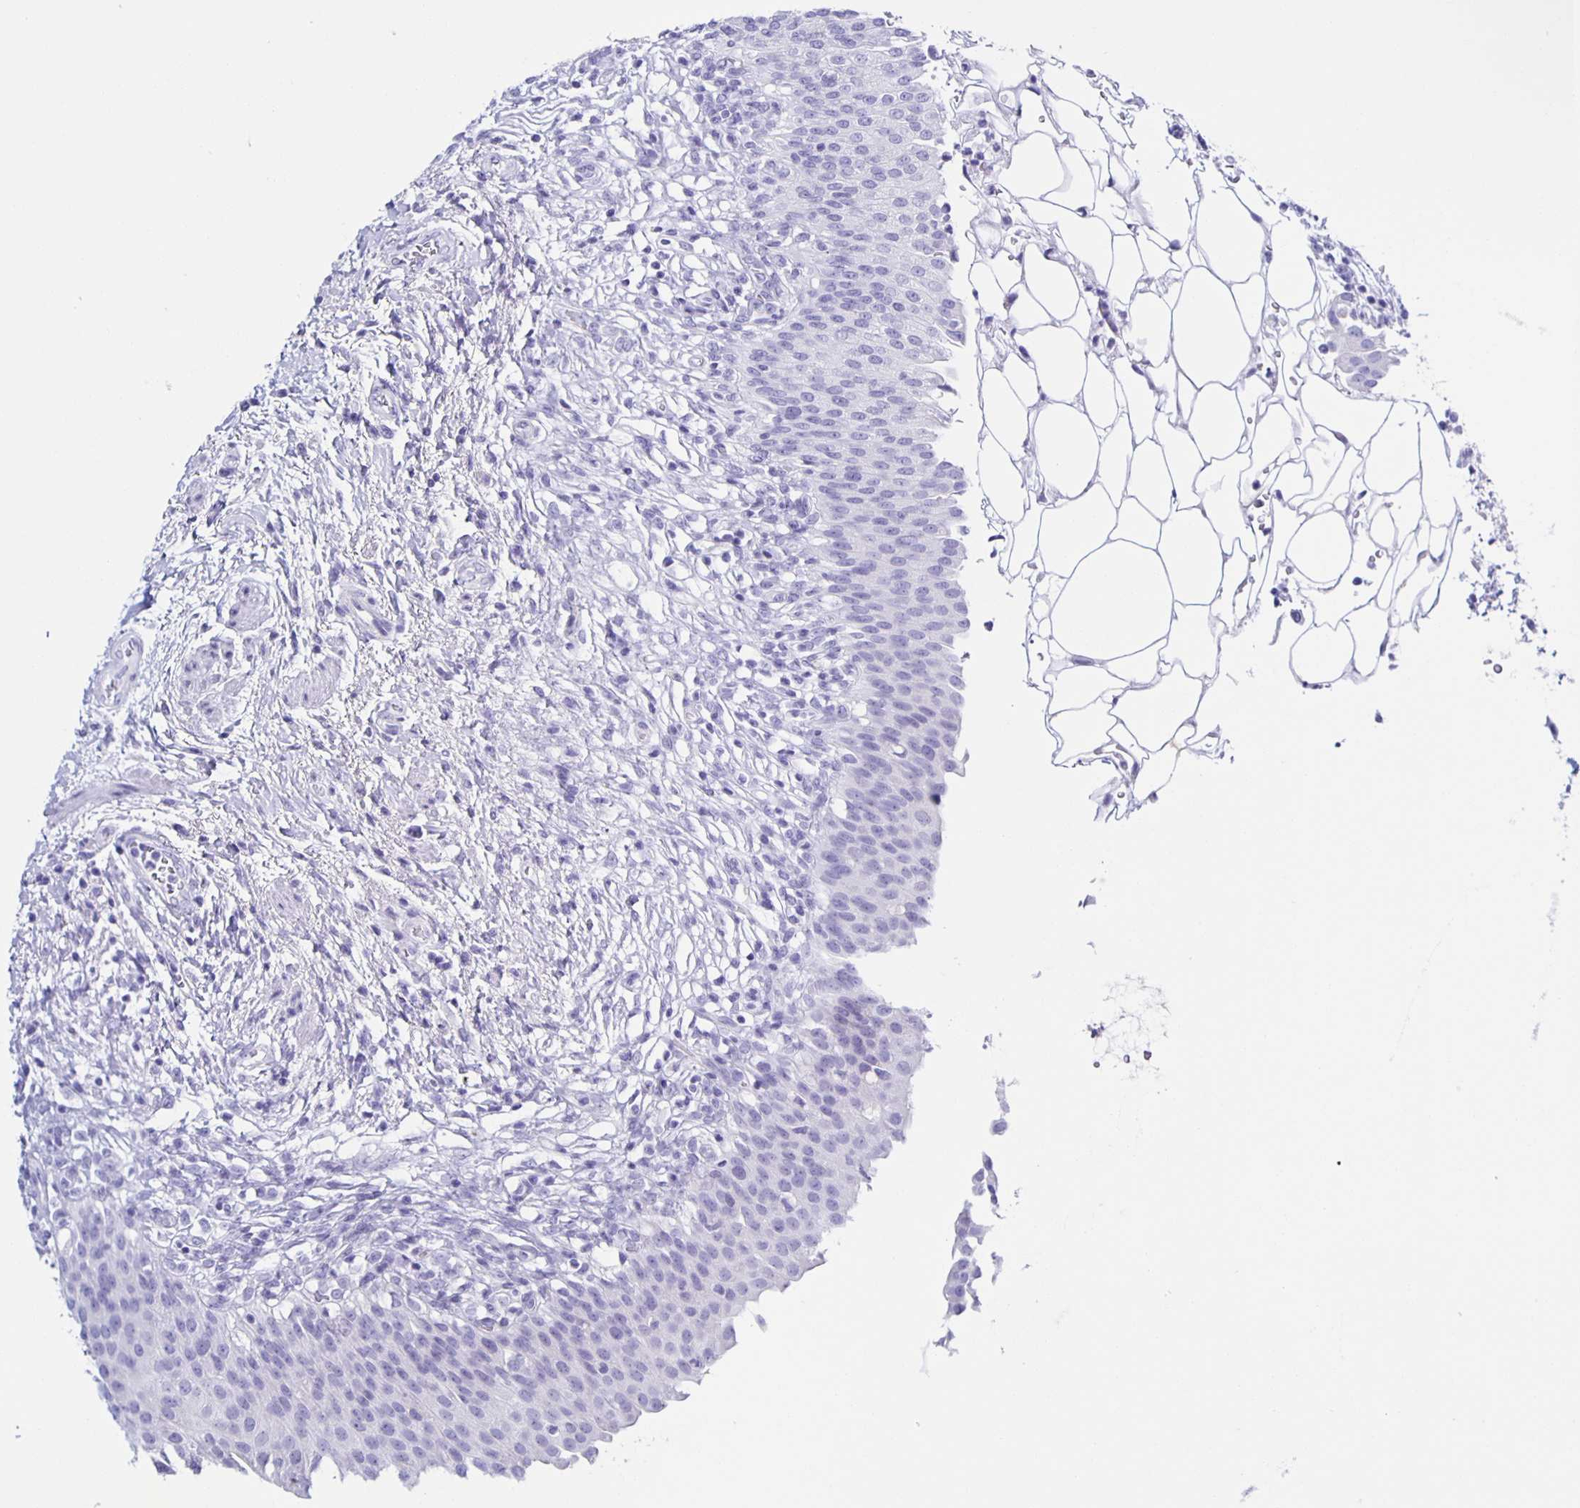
{"staining": {"intensity": "negative", "quantity": "none", "location": "none"}, "tissue": "urinary bladder", "cell_type": "Urothelial cells", "image_type": "normal", "snomed": [{"axis": "morphology", "description": "Normal tissue, NOS"}, {"axis": "topography", "description": "Urinary bladder"}, {"axis": "topography", "description": "Peripheral nerve tissue"}], "caption": "The image shows no significant expression in urothelial cells of urinary bladder.", "gene": "AQP6", "patient": {"sex": "female", "age": 60}}